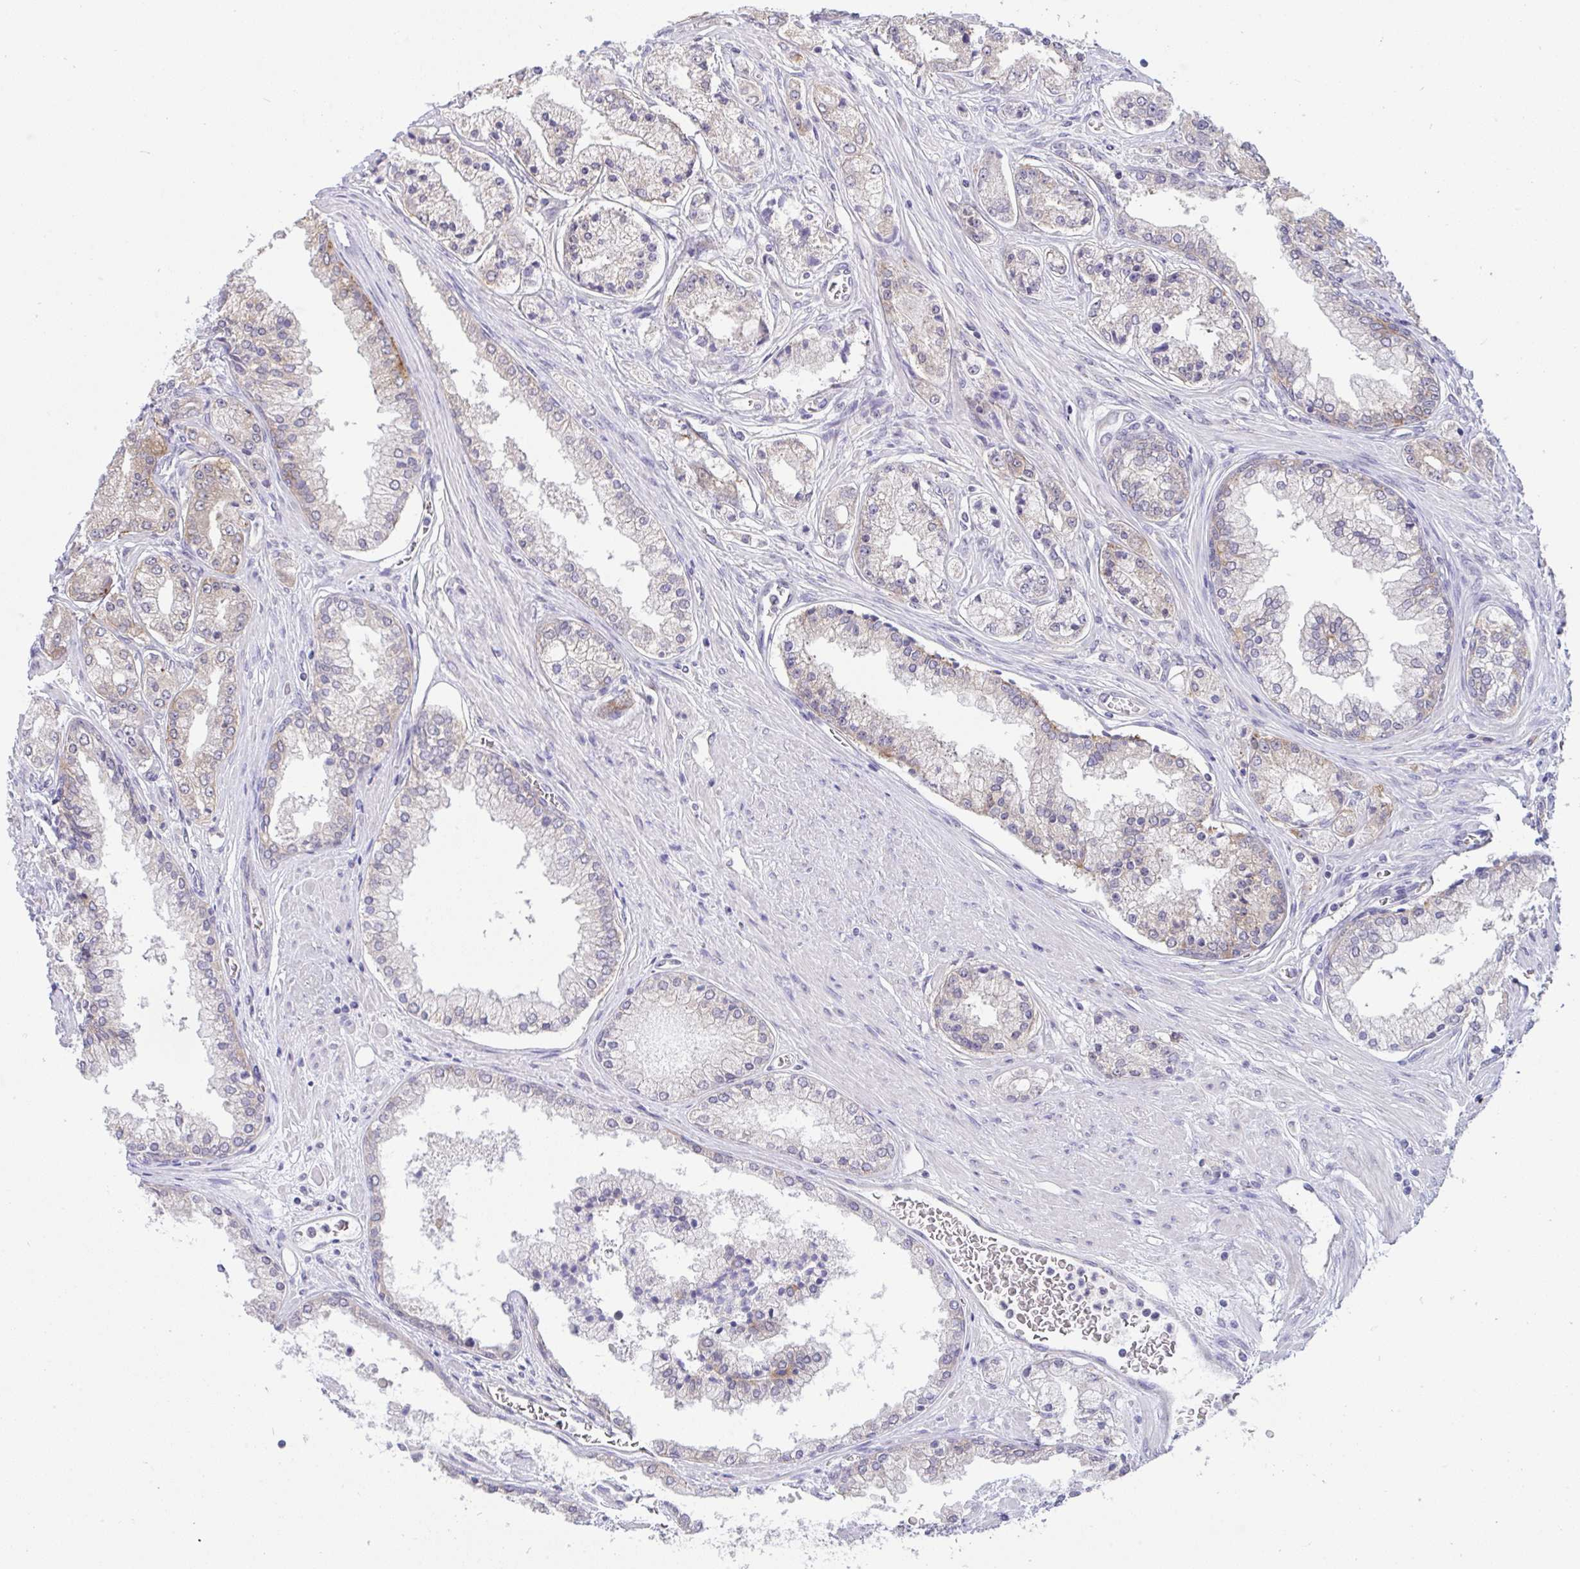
{"staining": {"intensity": "negative", "quantity": "none", "location": "none"}, "tissue": "prostate cancer", "cell_type": "Tumor cells", "image_type": "cancer", "snomed": [{"axis": "morphology", "description": "Adenocarcinoma, High grade"}, {"axis": "topography", "description": "Prostate"}], "caption": "DAB immunohistochemical staining of prostate high-grade adenocarcinoma displays no significant staining in tumor cells.", "gene": "TMEM41A", "patient": {"sex": "male", "age": 66}}